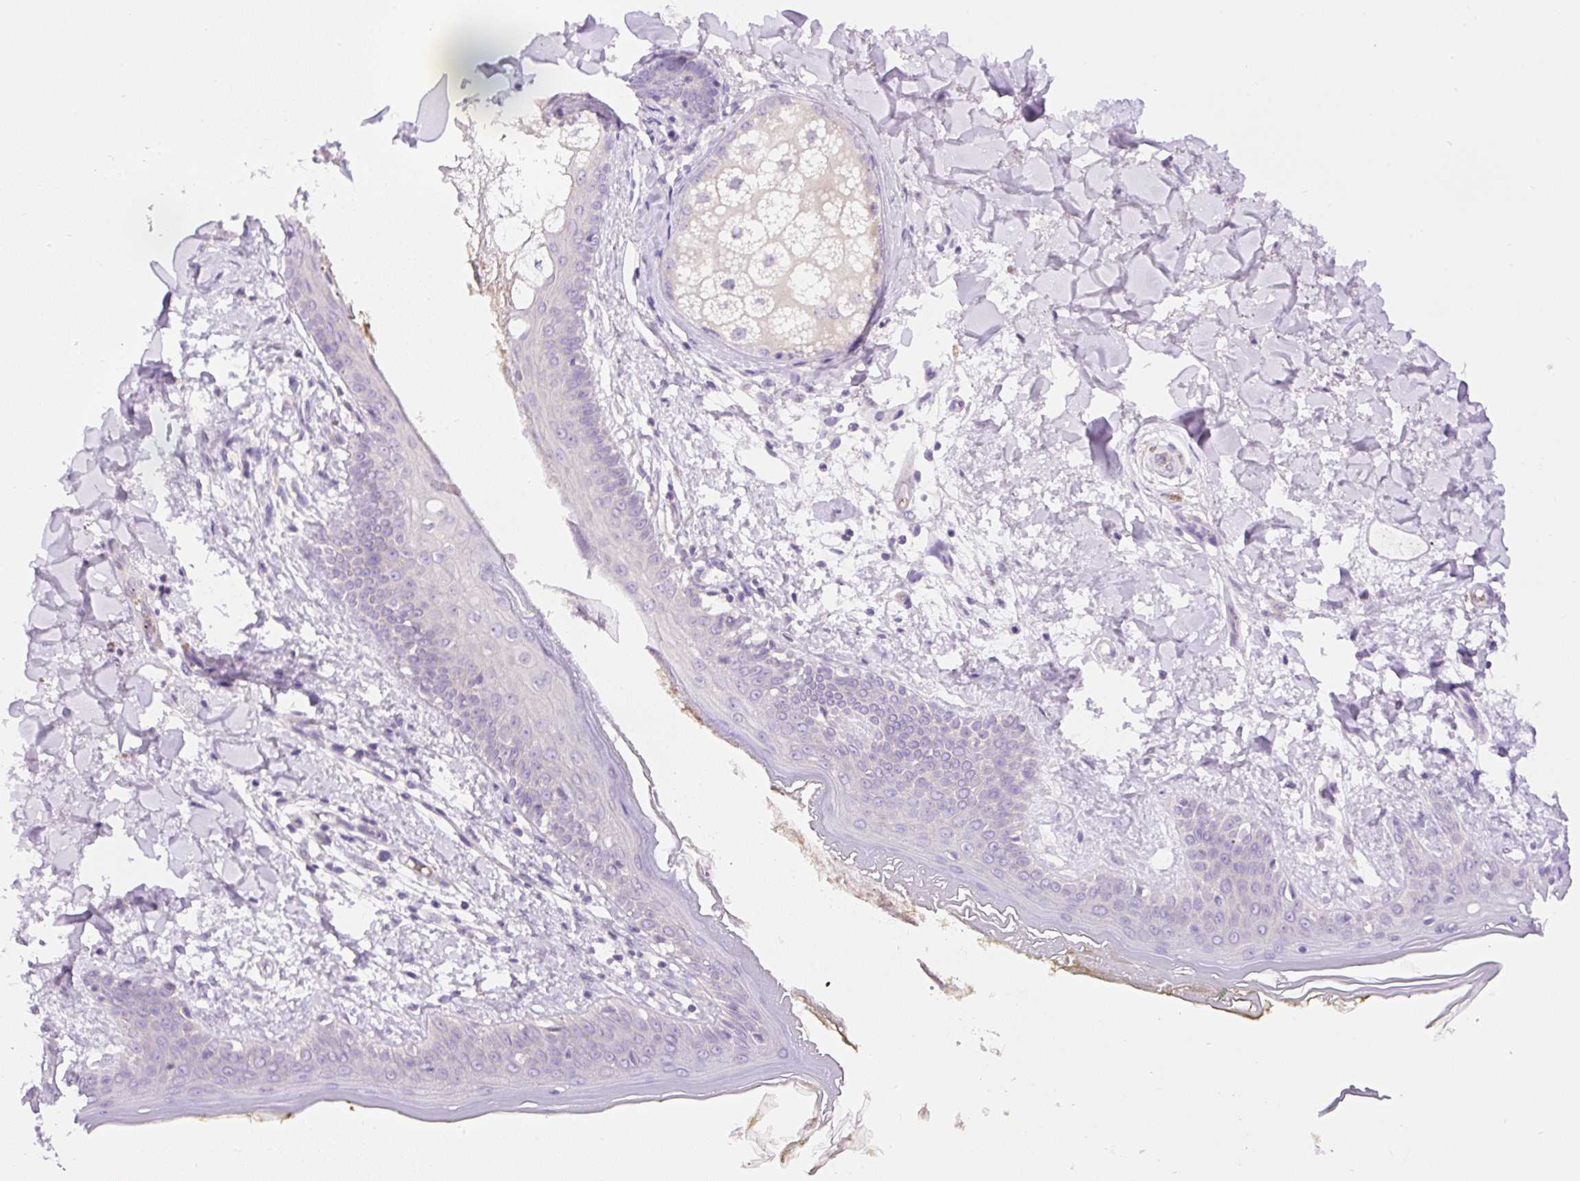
{"staining": {"intensity": "negative", "quantity": "none", "location": "none"}, "tissue": "skin", "cell_type": "Fibroblasts", "image_type": "normal", "snomed": [{"axis": "morphology", "description": "Normal tissue, NOS"}, {"axis": "topography", "description": "Skin"}], "caption": "Immunohistochemistry (IHC) of benign human skin exhibits no positivity in fibroblasts. (DAB (3,3'-diaminobenzidine) IHC with hematoxylin counter stain).", "gene": "LHFPL5", "patient": {"sex": "female", "age": 34}}